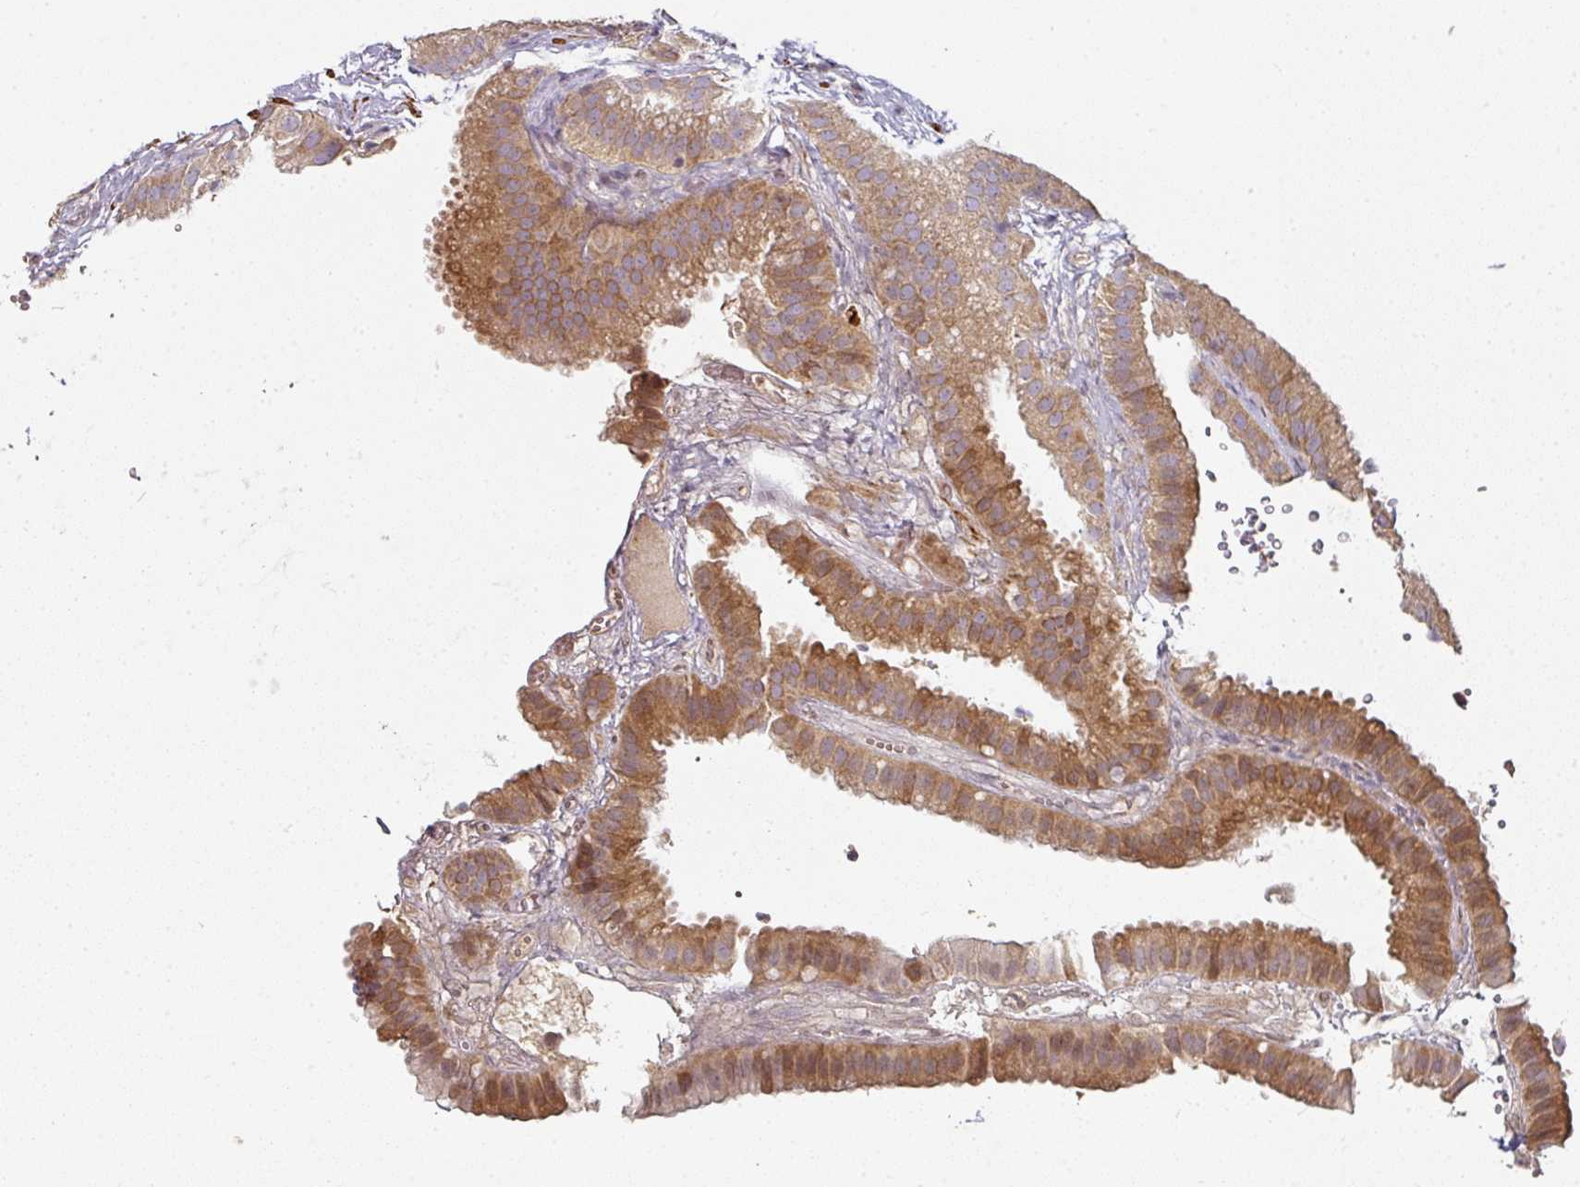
{"staining": {"intensity": "moderate", "quantity": ">75%", "location": "cytoplasmic/membranous,nuclear"}, "tissue": "gallbladder", "cell_type": "Glandular cells", "image_type": "normal", "snomed": [{"axis": "morphology", "description": "Normal tissue, NOS"}, {"axis": "topography", "description": "Gallbladder"}], "caption": "The immunohistochemical stain shows moderate cytoplasmic/membranous,nuclear staining in glandular cells of unremarkable gallbladder. The protein of interest is stained brown, and the nuclei are stained in blue (DAB (3,3'-diaminobenzidine) IHC with brightfield microscopy, high magnification).", "gene": "MAP2K2", "patient": {"sex": "female", "age": 61}}